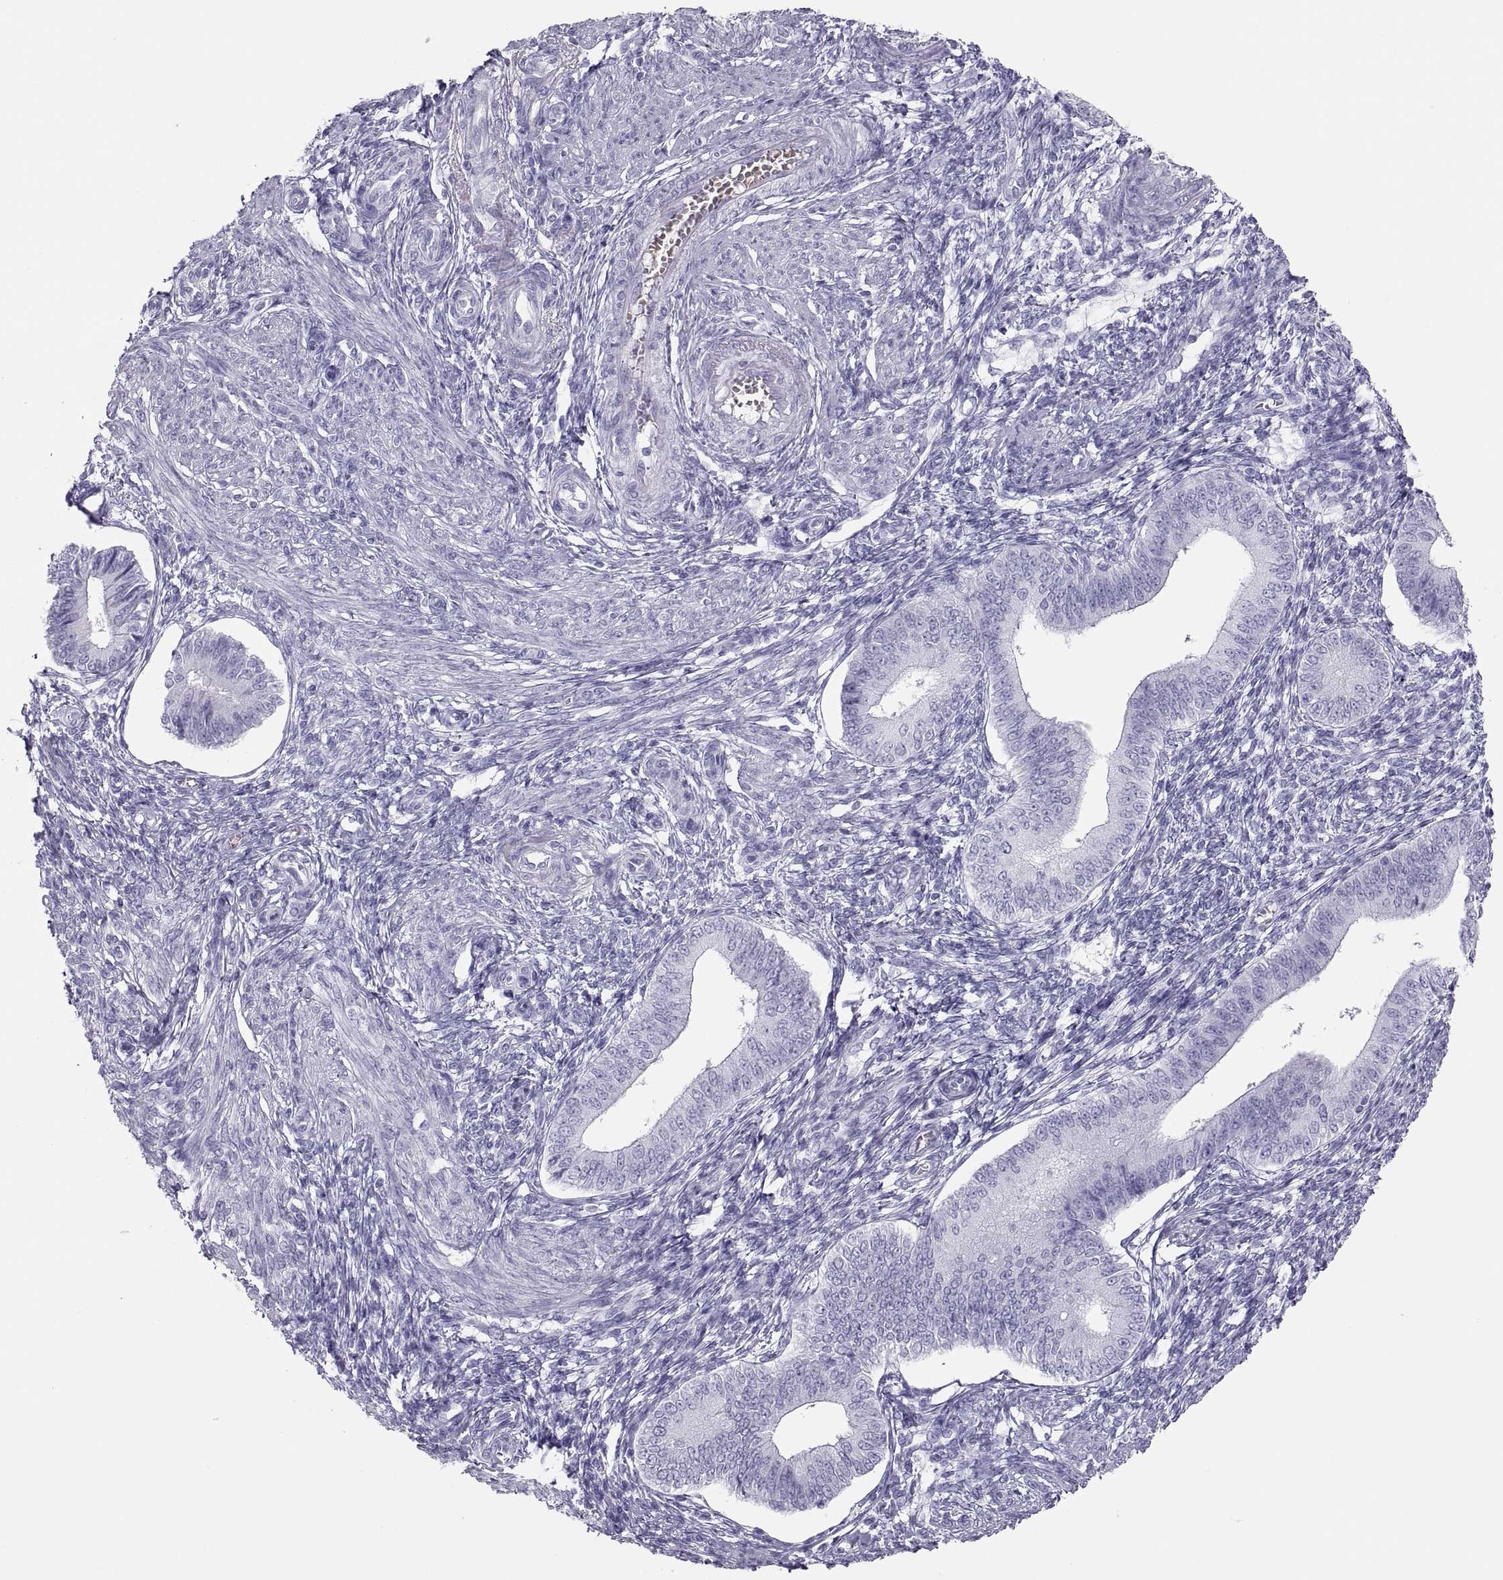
{"staining": {"intensity": "negative", "quantity": "none", "location": "none"}, "tissue": "endometrium", "cell_type": "Cells in endometrial stroma", "image_type": "normal", "snomed": [{"axis": "morphology", "description": "Normal tissue, NOS"}, {"axis": "topography", "description": "Endometrium"}], "caption": "Immunohistochemical staining of unremarkable endometrium displays no significant expression in cells in endometrial stroma. (DAB IHC with hematoxylin counter stain).", "gene": "SEMG1", "patient": {"sex": "female", "age": 42}}